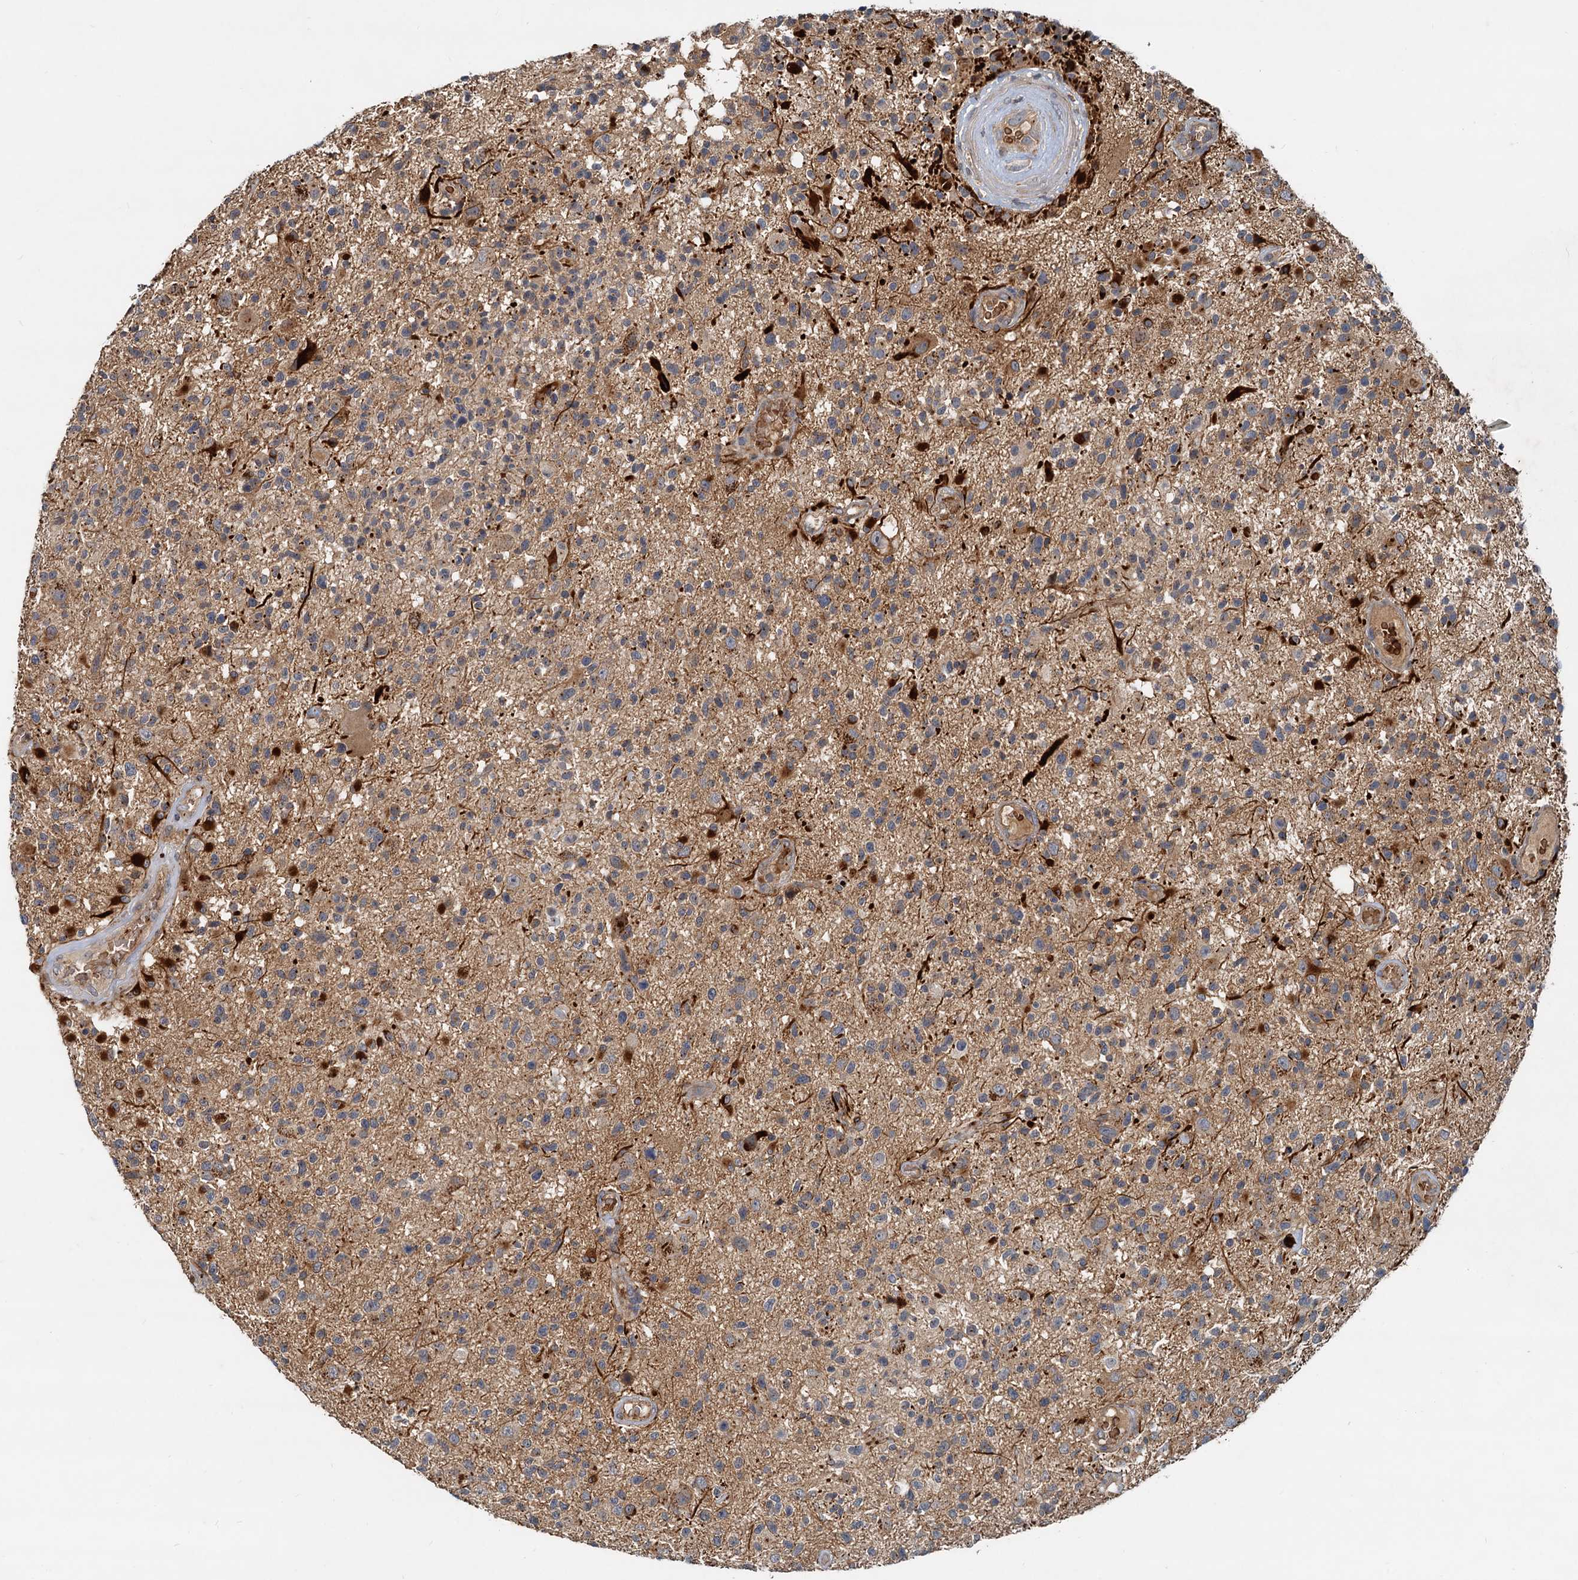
{"staining": {"intensity": "negative", "quantity": "none", "location": "none"}, "tissue": "glioma", "cell_type": "Tumor cells", "image_type": "cancer", "snomed": [{"axis": "morphology", "description": "Glioma, malignant, High grade"}, {"axis": "morphology", "description": "Glioblastoma, NOS"}, {"axis": "topography", "description": "Brain"}], "caption": "This is an immunohistochemistry image of human glioma. There is no positivity in tumor cells.", "gene": "CEP68", "patient": {"sex": "male", "age": 60}}